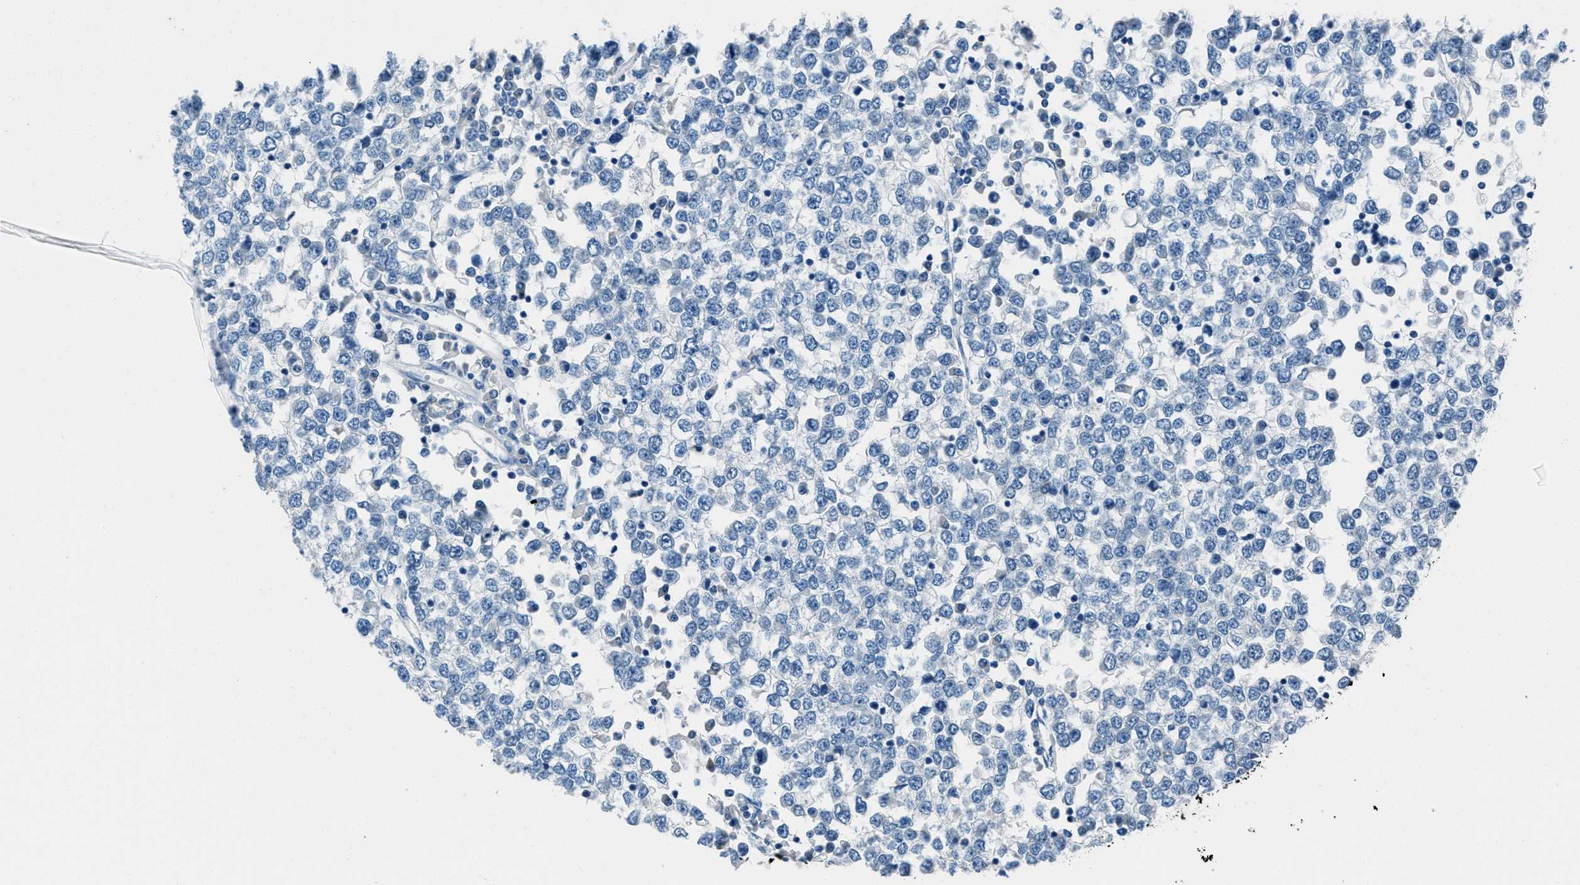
{"staining": {"intensity": "negative", "quantity": "none", "location": "none"}, "tissue": "testis cancer", "cell_type": "Tumor cells", "image_type": "cancer", "snomed": [{"axis": "morphology", "description": "Seminoma, NOS"}, {"axis": "topography", "description": "Testis"}], "caption": "This is a histopathology image of immunohistochemistry (IHC) staining of testis seminoma, which shows no positivity in tumor cells.", "gene": "AMACR", "patient": {"sex": "male", "age": 65}}